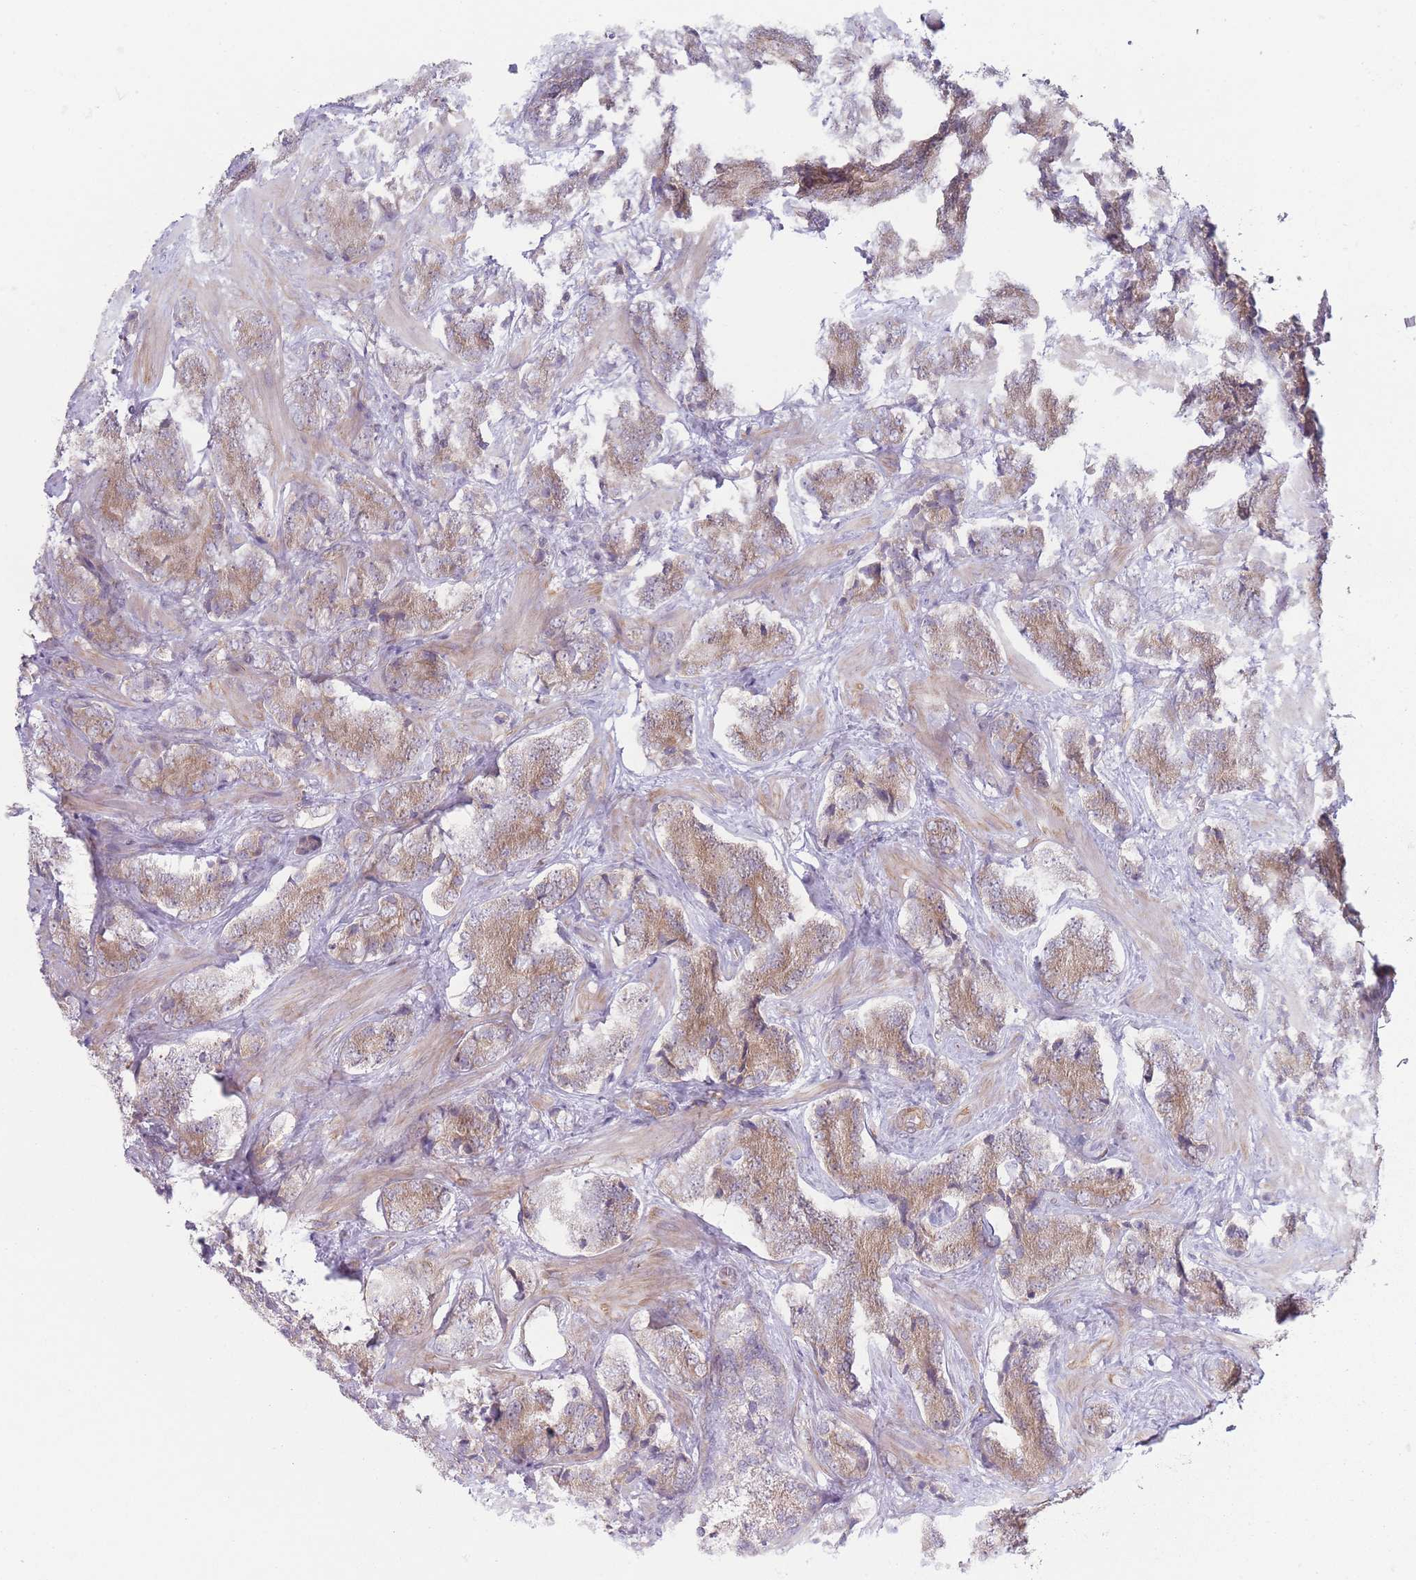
{"staining": {"intensity": "moderate", "quantity": ">75%", "location": "cytoplasmic/membranous"}, "tissue": "prostate cancer", "cell_type": "Tumor cells", "image_type": "cancer", "snomed": [{"axis": "morphology", "description": "Adenocarcinoma, Low grade"}, {"axis": "topography", "description": "Prostate"}], "caption": "High-magnification brightfield microscopy of prostate low-grade adenocarcinoma stained with DAB (brown) and counterstained with hematoxylin (blue). tumor cells exhibit moderate cytoplasmic/membranous expression is present in approximately>75% of cells.", "gene": "VRK2", "patient": {"sex": "male", "age": 58}}